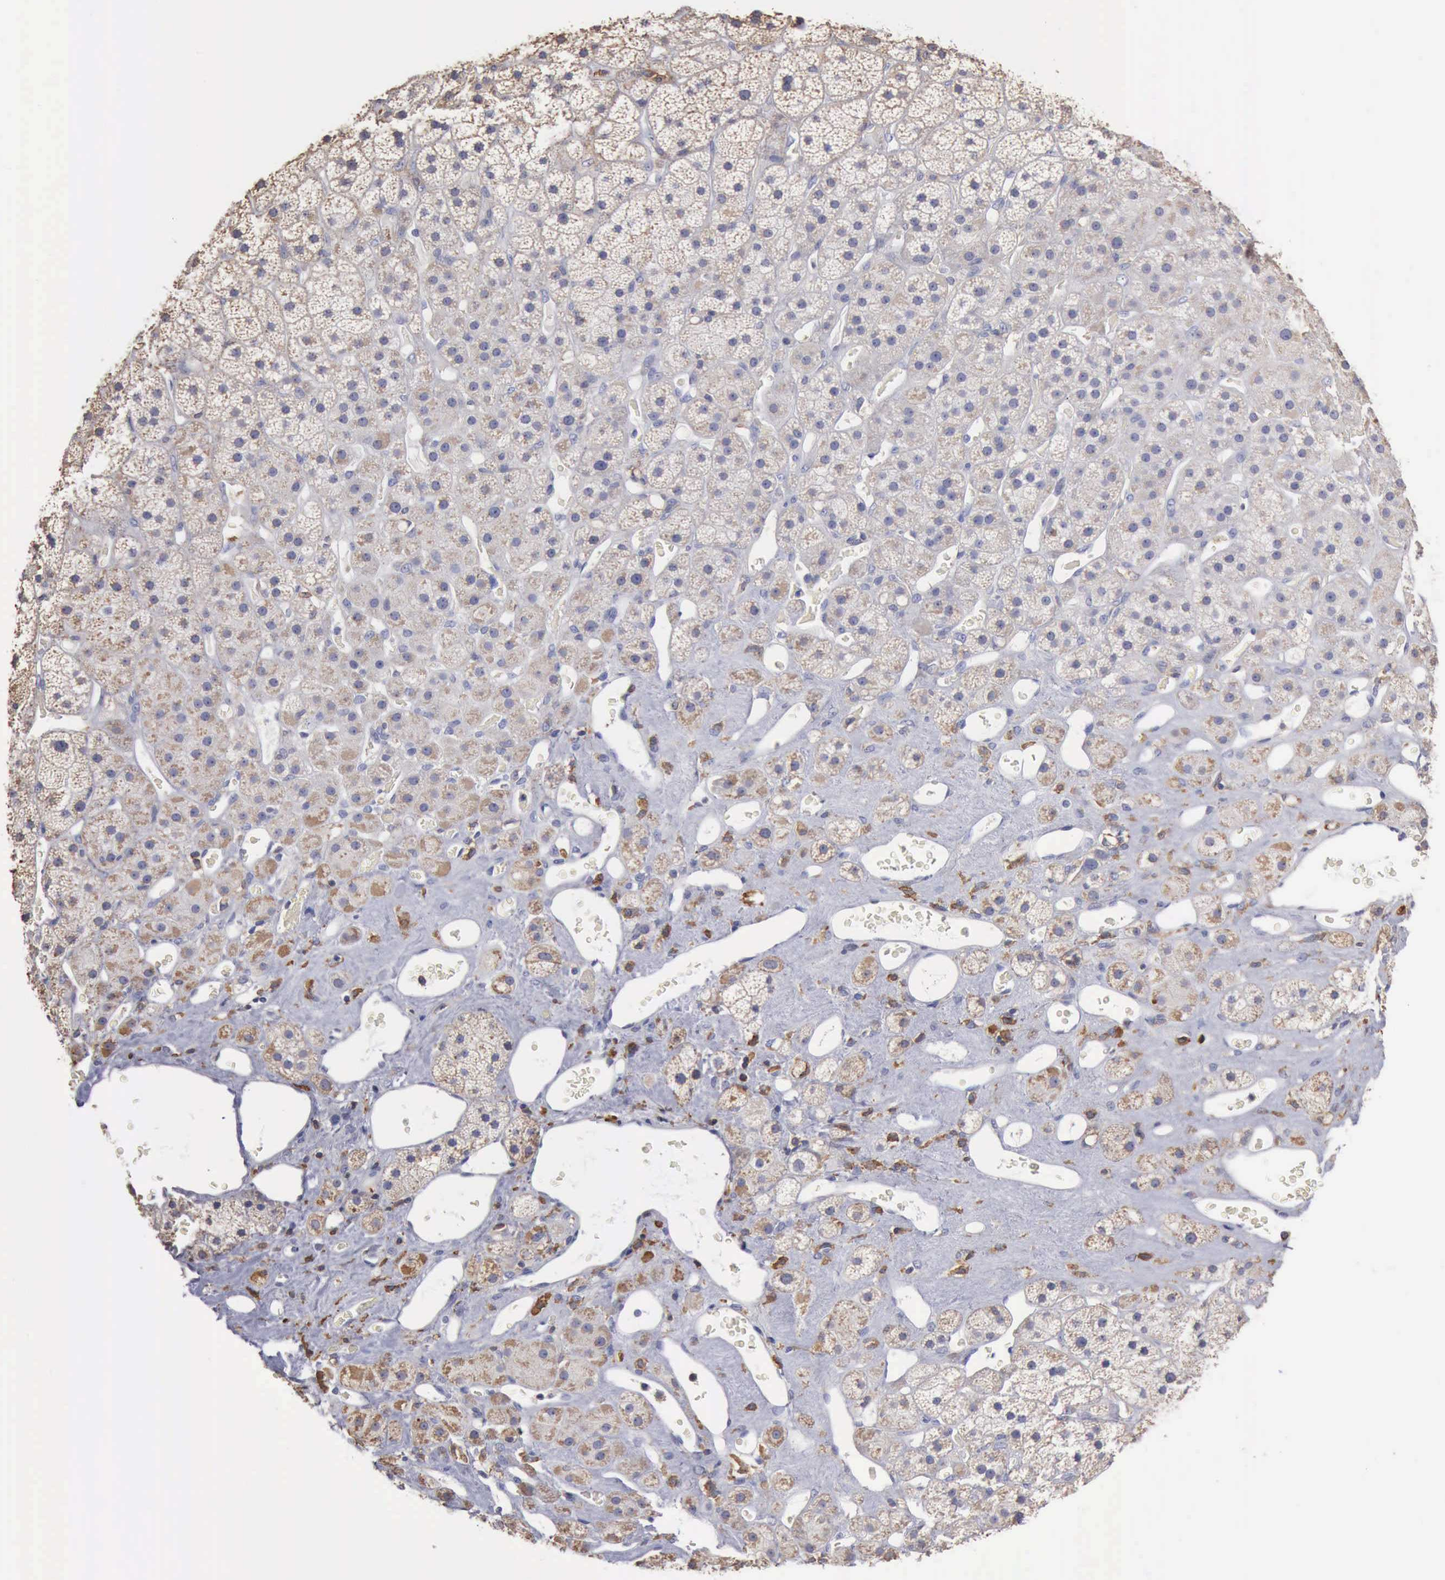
{"staining": {"intensity": "negative", "quantity": "none", "location": "none"}, "tissue": "adrenal gland", "cell_type": "Glandular cells", "image_type": "normal", "snomed": [{"axis": "morphology", "description": "Normal tissue, NOS"}, {"axis": "topography", "description": "Adrenal gland"}], "caption": "This is an immunohistochemistry (IHC) histopathology image of normal human adrenal gland. There is no staining in glandular cells.", "gene": "PTGS2", "patient": {"sex": "male", "age": 57}}